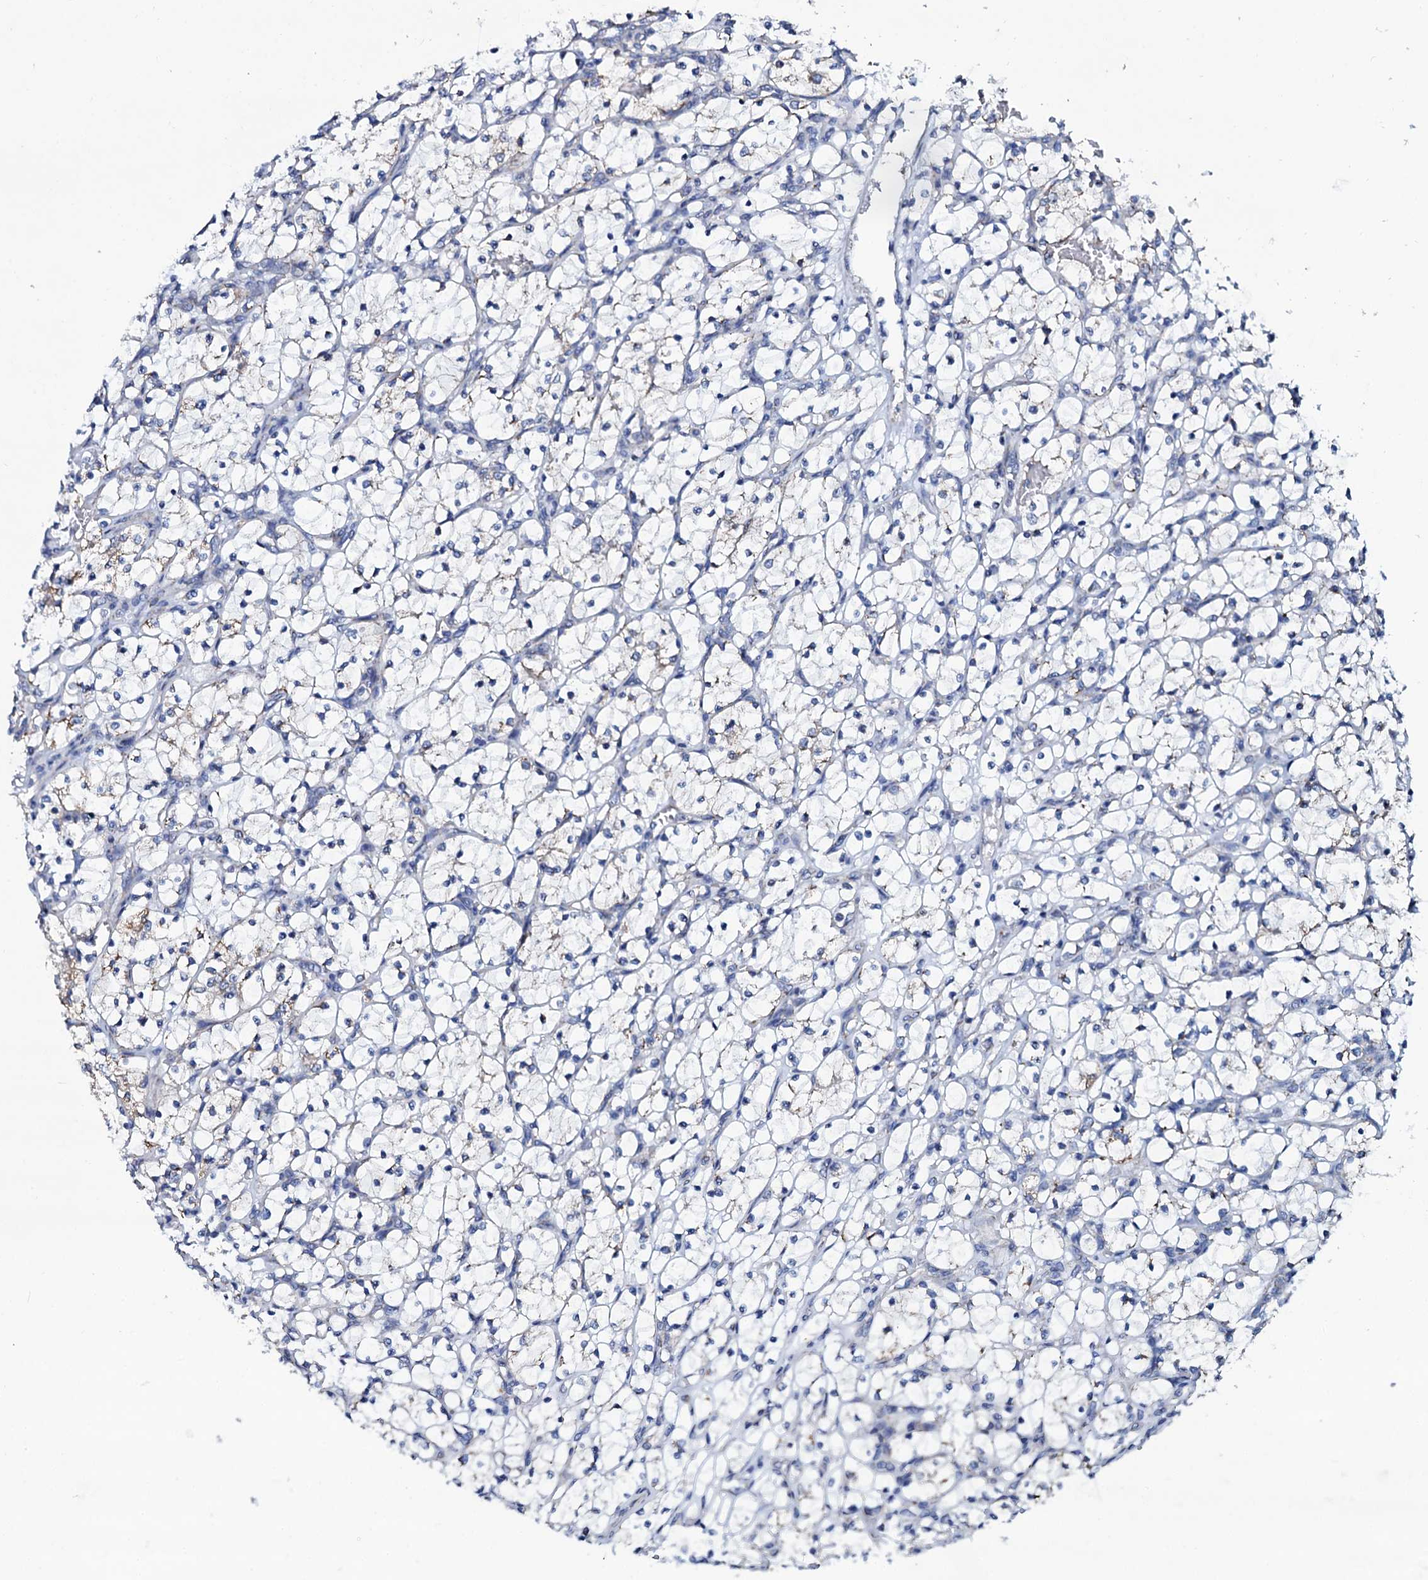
{"staining": {"intensity": "negative", "quantity": "none", "location": "none"}, "tissue": "renal cancer", "cell_type": "Tumor cells", "image_type": "cancer", "snomed": [{"axis": "morphology", "description": "Adenocarcinoma, NOS"}, {"axis": "topography", "description": "Kidney"}], "caption": "A high-resolution histopathology image shows immunohistochemistry (IHC) staining of renal cancer, which reveals no significant positivity in tumor cells.", "gene": "SLC37A4", "patient": {"sex": "female", "age": 69}}